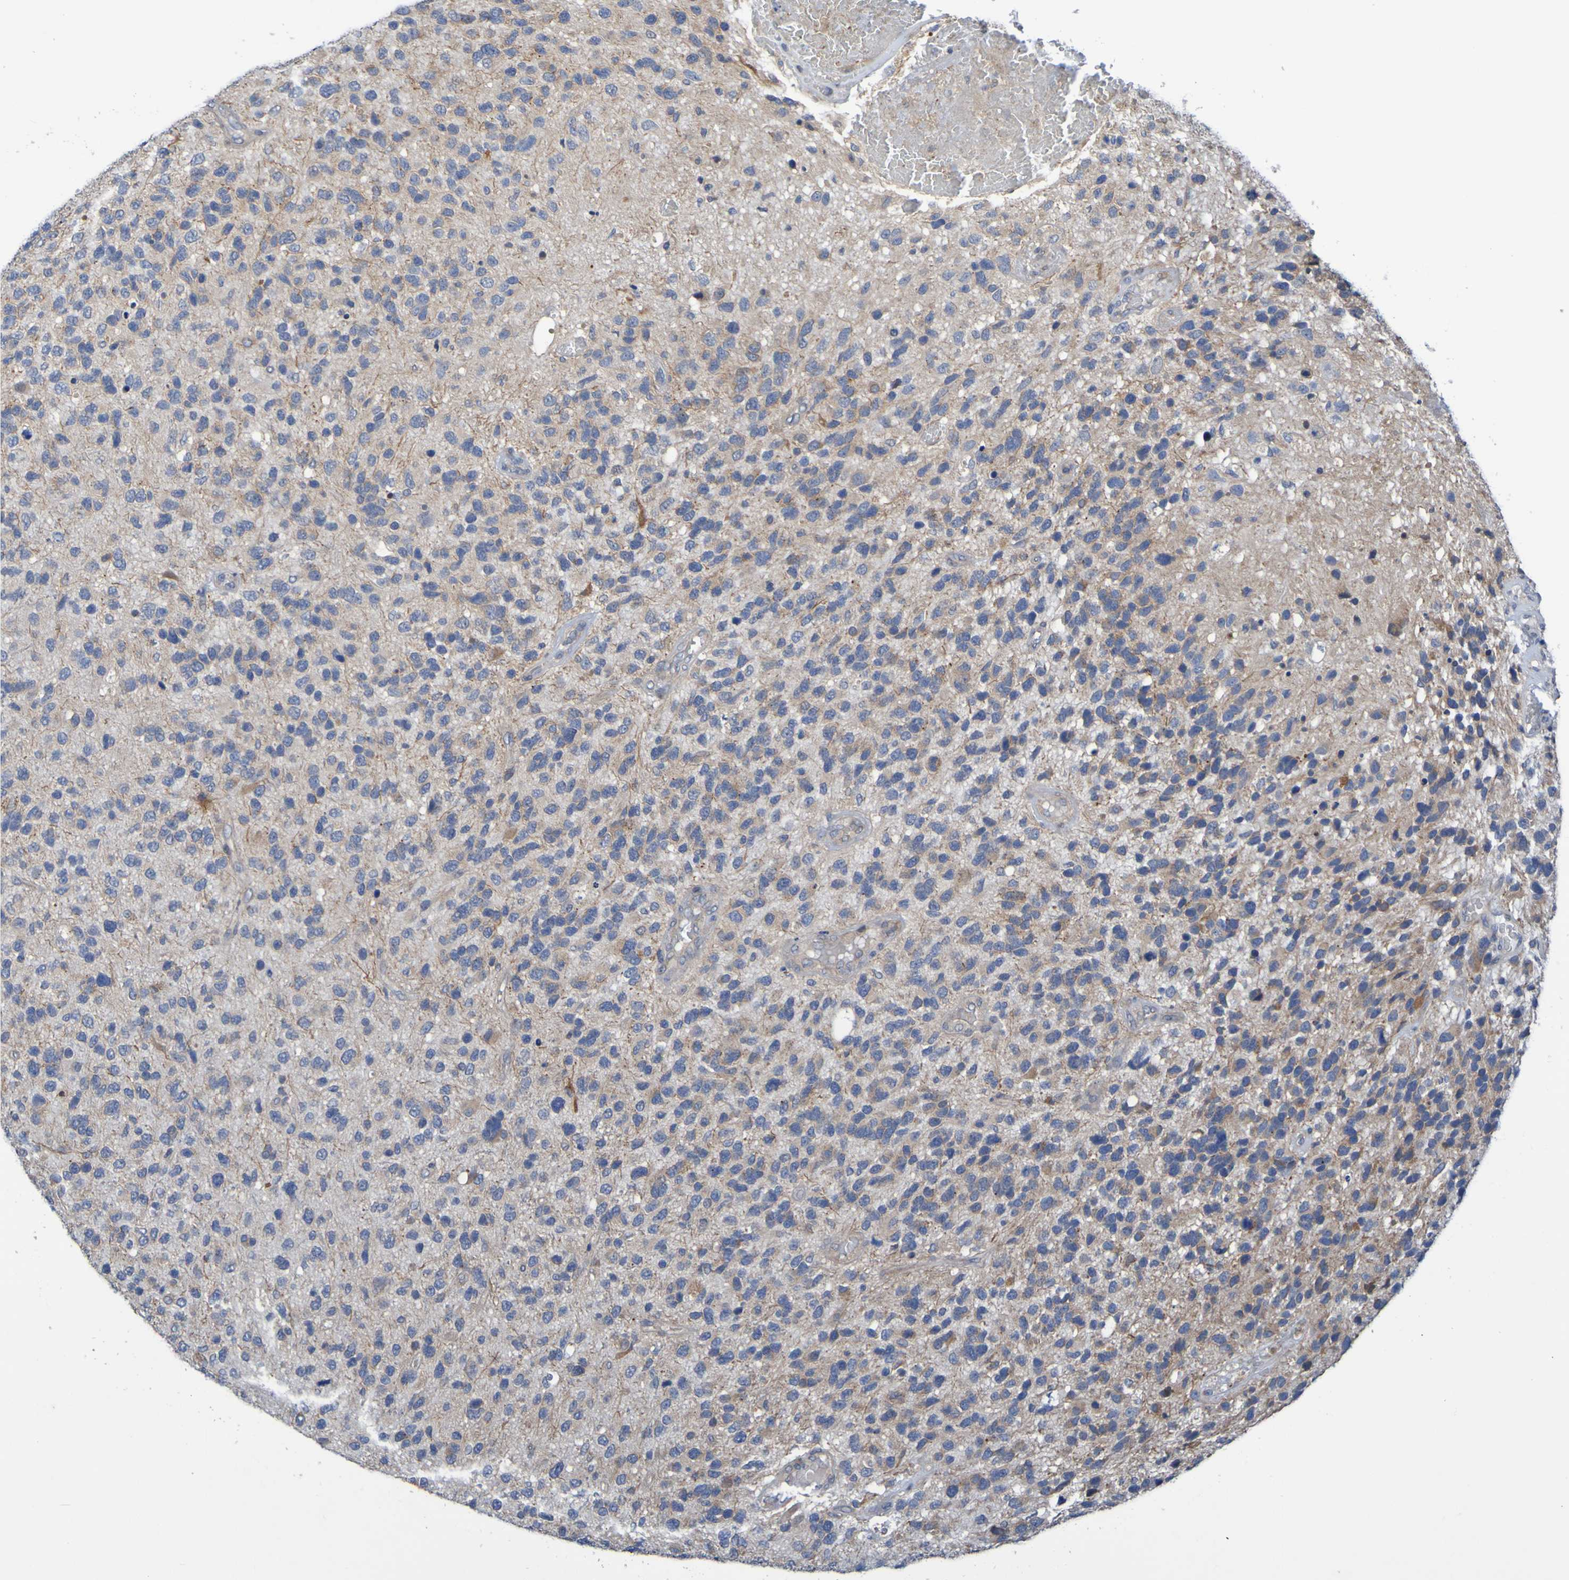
{"staining": {"intensity": "weak", "quantity": ">75%", "location": "cytoplasmic/membranous"}, "tissue": "glioma", "cell_type": "Tumor cells", "image_type": "cancer", "snomed": [{"axis": "morphology", "description": "Glioma, malignant, High grade"}, {"axis": "topography", "description": "Brain"}], "caption": "Protein analysis of malignant glioma (high-grade) tissue displays weak cytoplasmic/membranous staining in about >75% of tumor cells. (DAB (3,3'-diaminobenzidine) = brown stain, brightfield microscopy at high magnification).", "gene": "SDK1", "patient": {"sex": "female", "age": 58}}